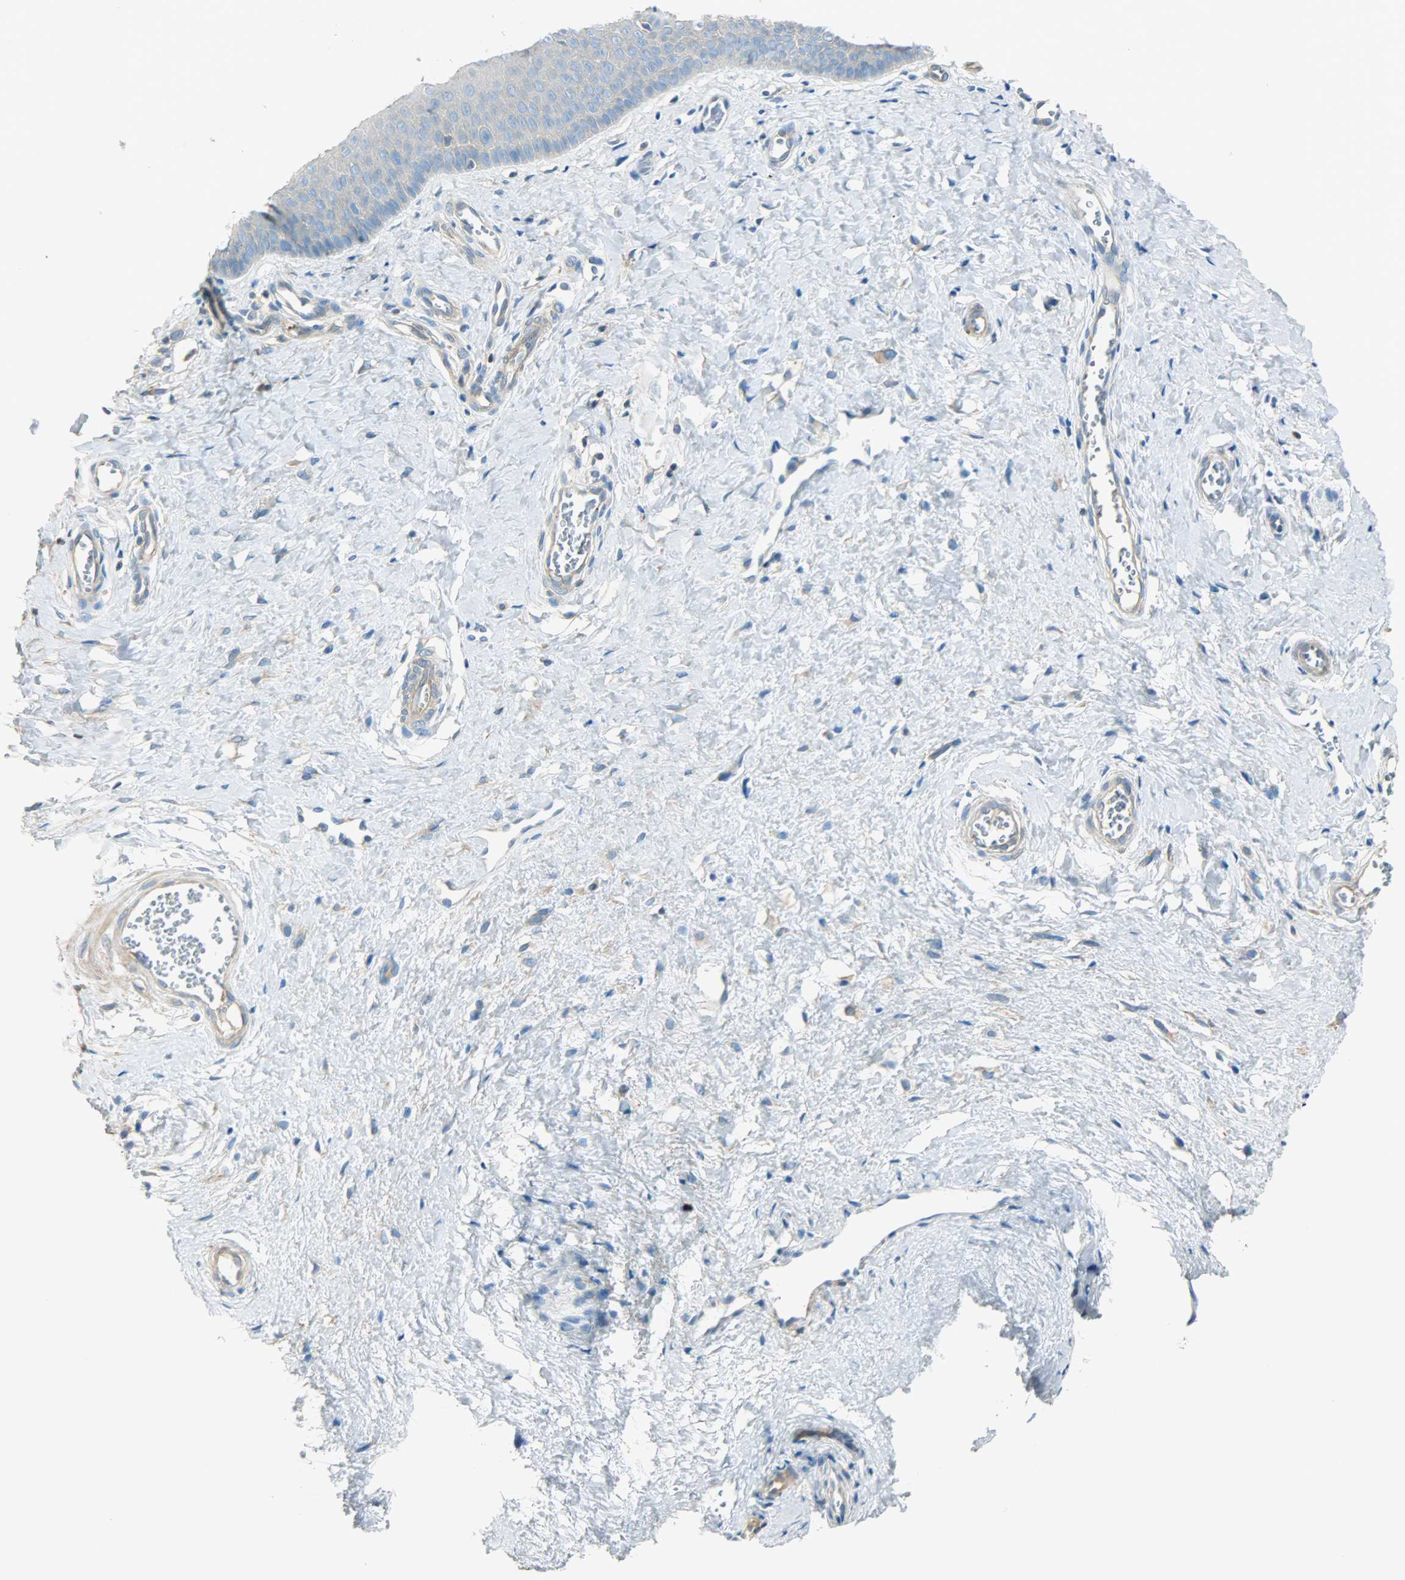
{"staining": {"intensity": "weak", "quantity": "25%-75%", "location": "cytoplasmic/membranous"}, "tissue": "cervix", "cell_type": "Glandular cells", "image_type": "normal", "snomed": [{"axis": "morphology", "description": "Normal tissue, NOS"}, {"axis": "topography", "description": "Cervix"}], "caption": "Protein expression analysis of unremarkable cervix reveals weak cytoplasmic/membranous expression in approximately 25%-75% of glandular cells. Using DAB (3,3'-diaminobenzidine) (brown) and hematoxylin (blue) stains, captured at high magnification using brightfield microscopy.", "gene": "TSC22D2", "patient": {"sex": "female", "age": 55}}